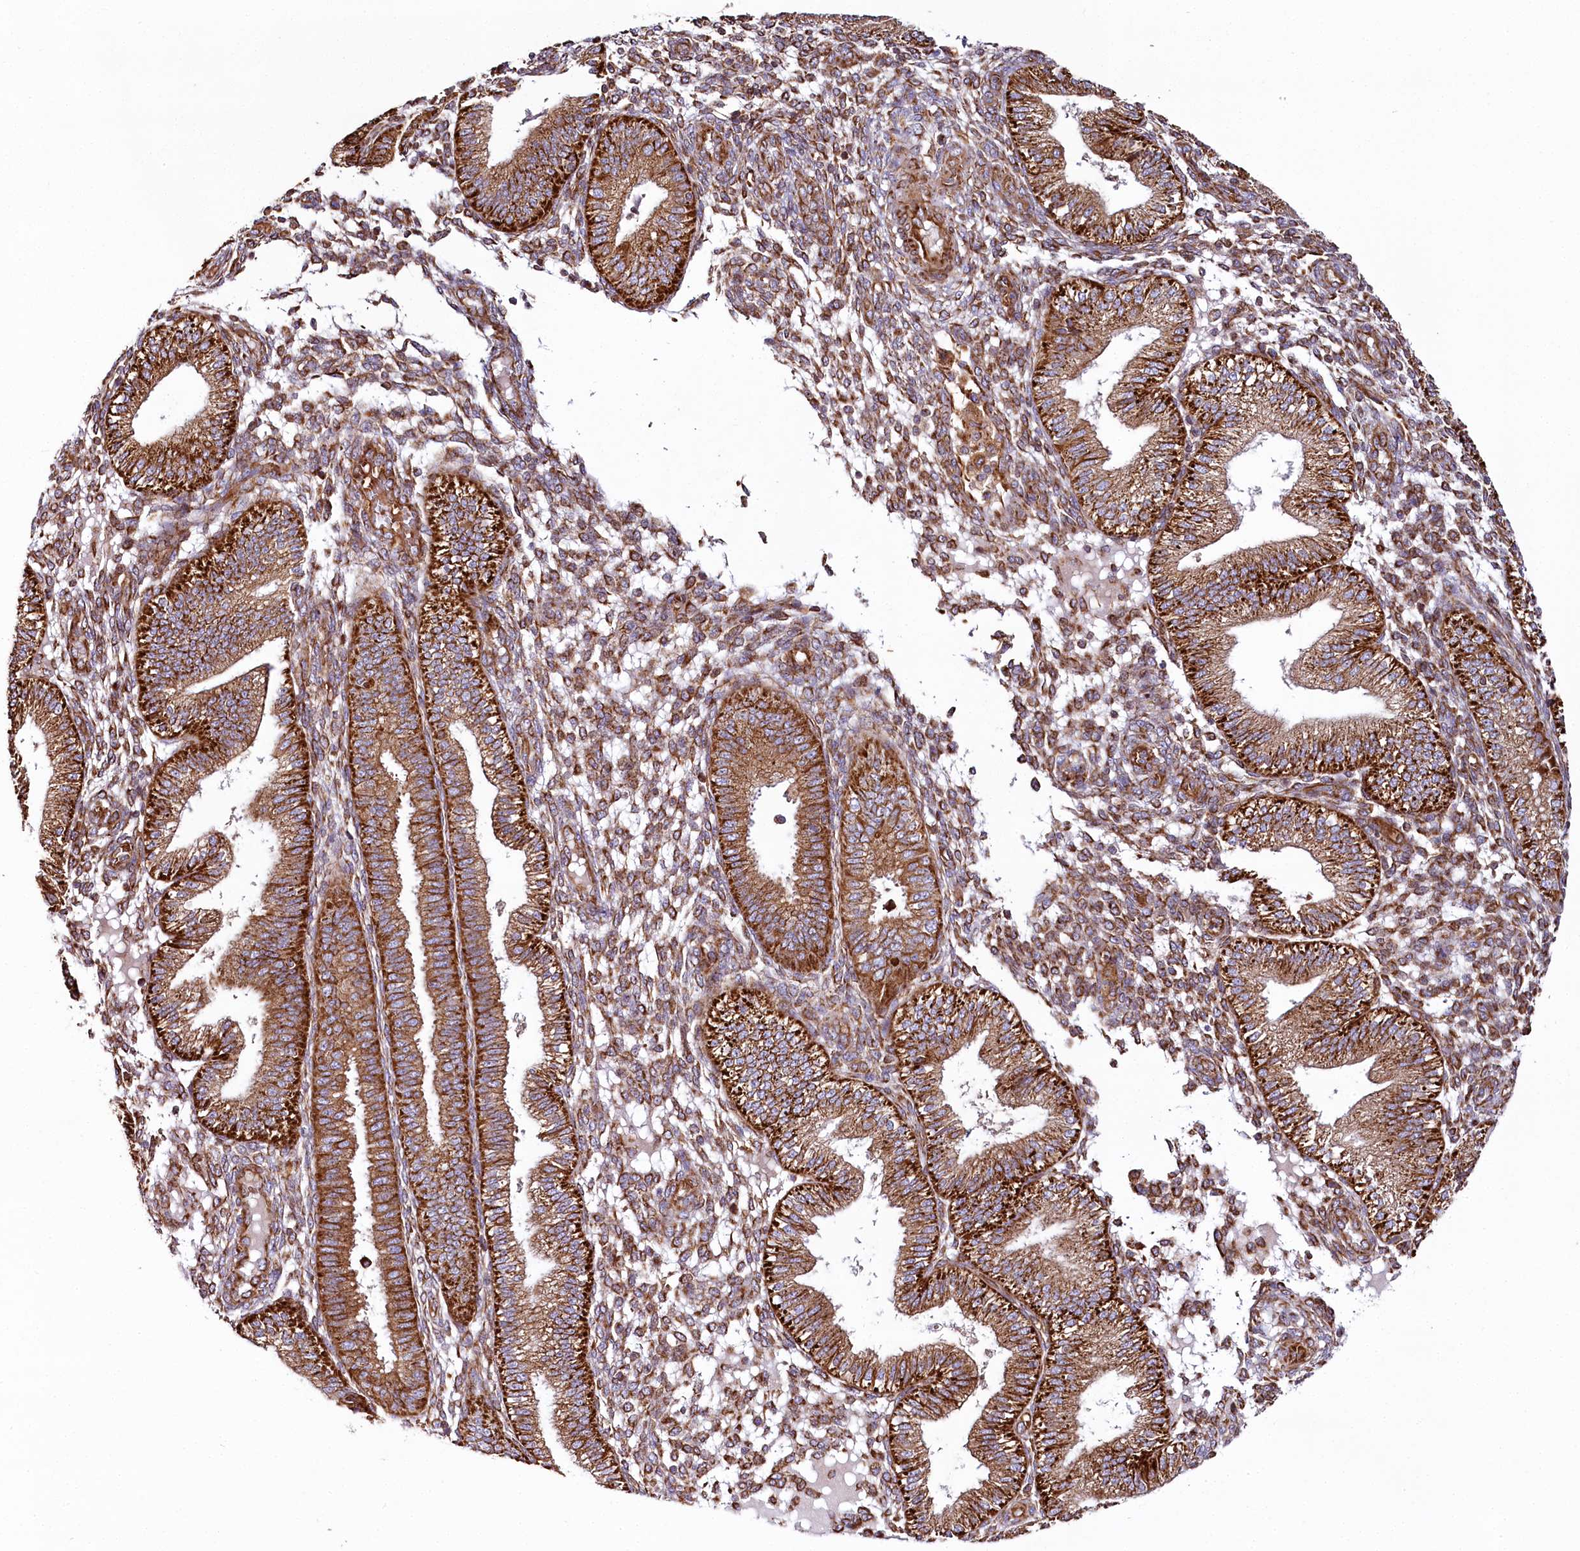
{"staining": {"intensity": "moderate", "quantity": ">75%", "location": "cytoplasmic/membranous"}, "tissue": "endometrium", "cell_type": "Cells in endometrial stroma", "image_type": "normal", "snomed": [{"axis": "morphology", "description": "Normal tissue, NOS"}, {"axis": "topography", "description": "Endometrium"}], "caption": "DAB (3,3'-diaminobenzidine) immunohistochemical staining of unremarkable endometrium shows moderate cytoplasmic/membranous protein positivity in approximately >75% of cells in endometrial stroma. (DAB (3,3'-diaminobenzidine) IHC, brown staining for protein, blue staining for nuclei).", "gene": "THUMPD3", "patient": {"sex": "female", "age": 39}}